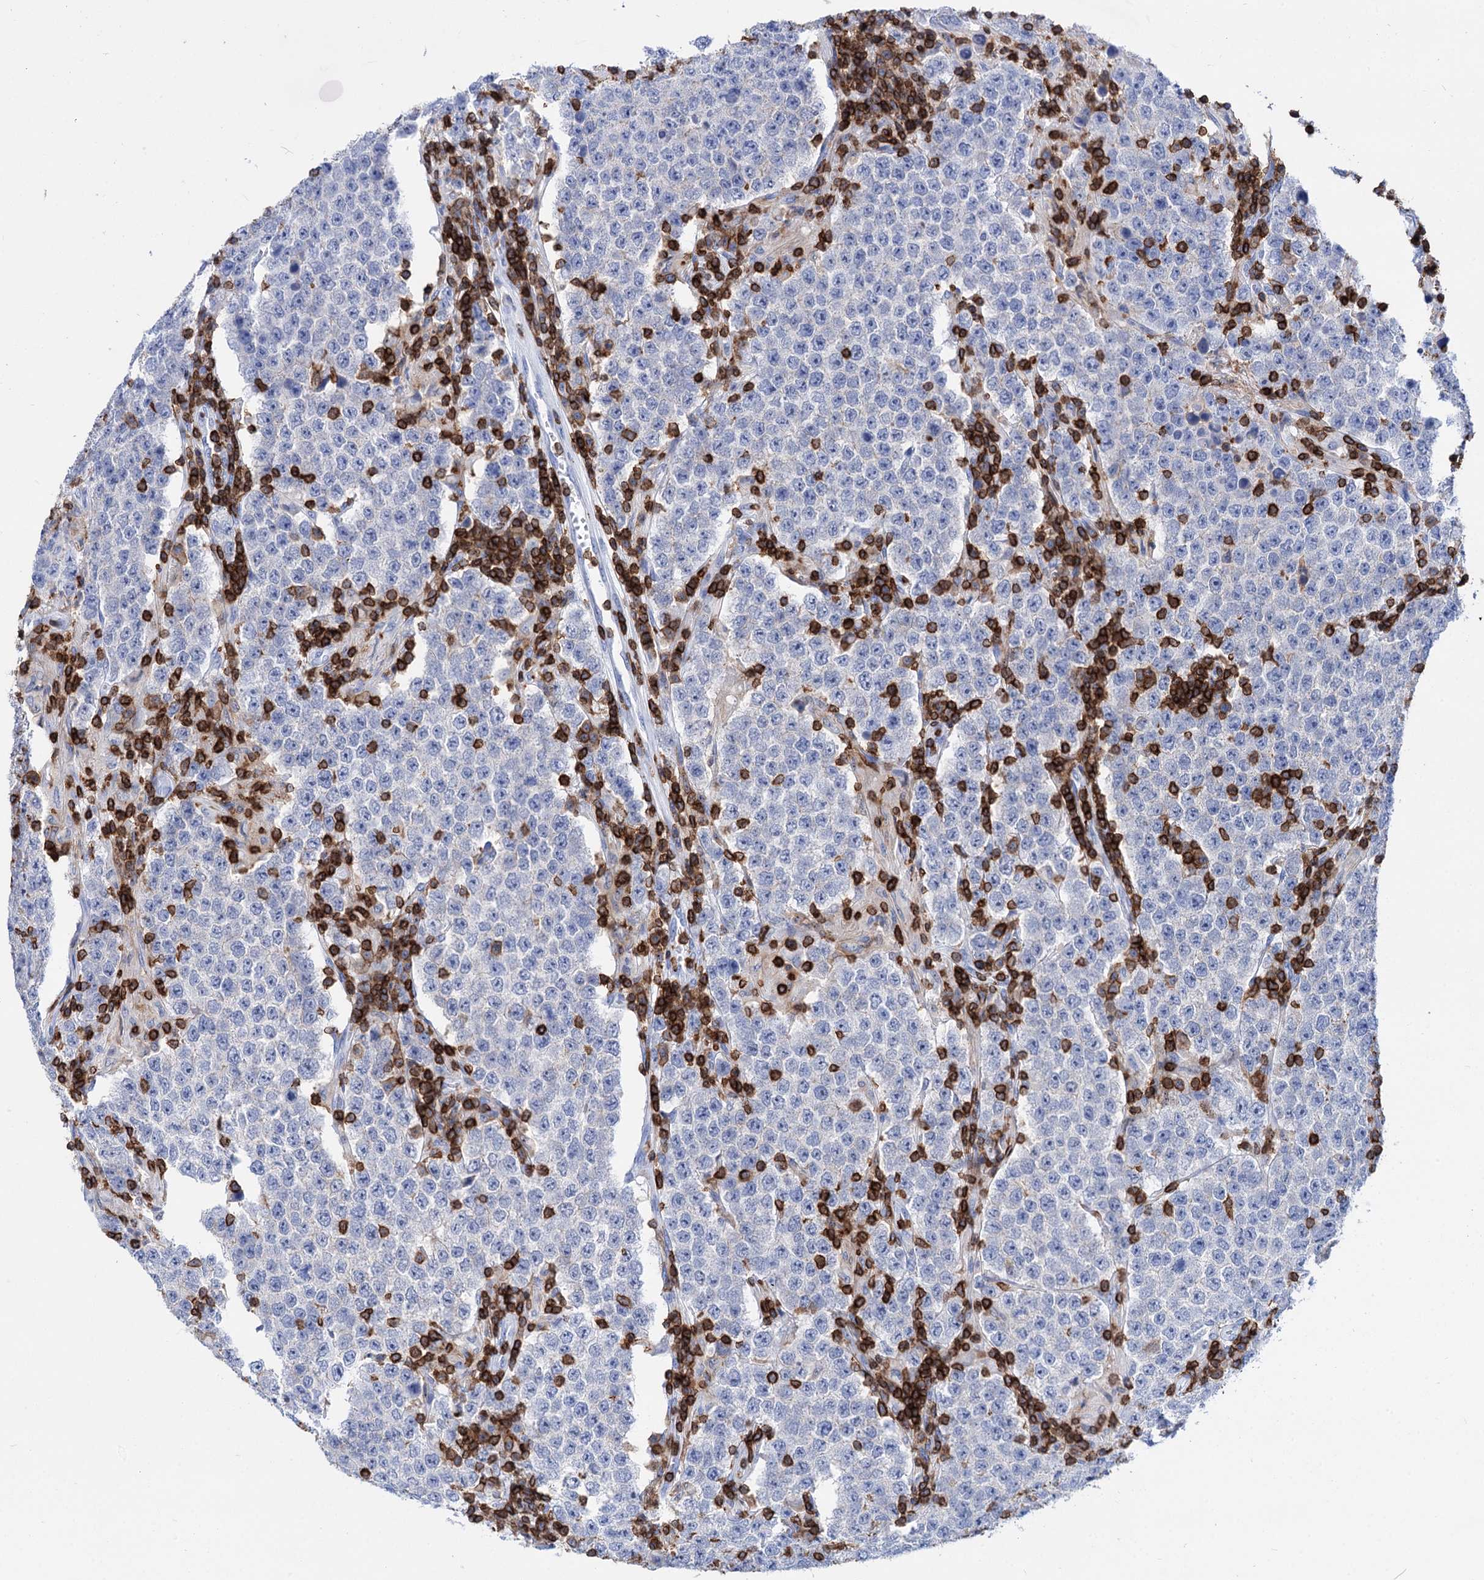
{"staining": {"intensity": "negative", "quantity": "none", "location": "none"}, "tissue": "testis cancer", "cell_type": "Tumor cells", "image_type": "cancer", "snomed": [{"axis": "morphology", "description": "Normal tissue, NOS"}, {"axis": "morphology", "description": "Urothelial carcinoma, High grade"}, {"axis": "morphology", "description": "Seminoma, NOS"}, {"axis": "morphology", "description": "Carcinoma, Embryonal, NOS"}, {"axis": "topography", "description": "Urinary bladder"}, {"axis": "topography", "description": "Testis"}], "caption": "An image of human testis high-grade urothelial carcinoma is negative for staining in tumor cells.", "gene": "DEF6", "patient": {"sex": "male", "age": 41}}